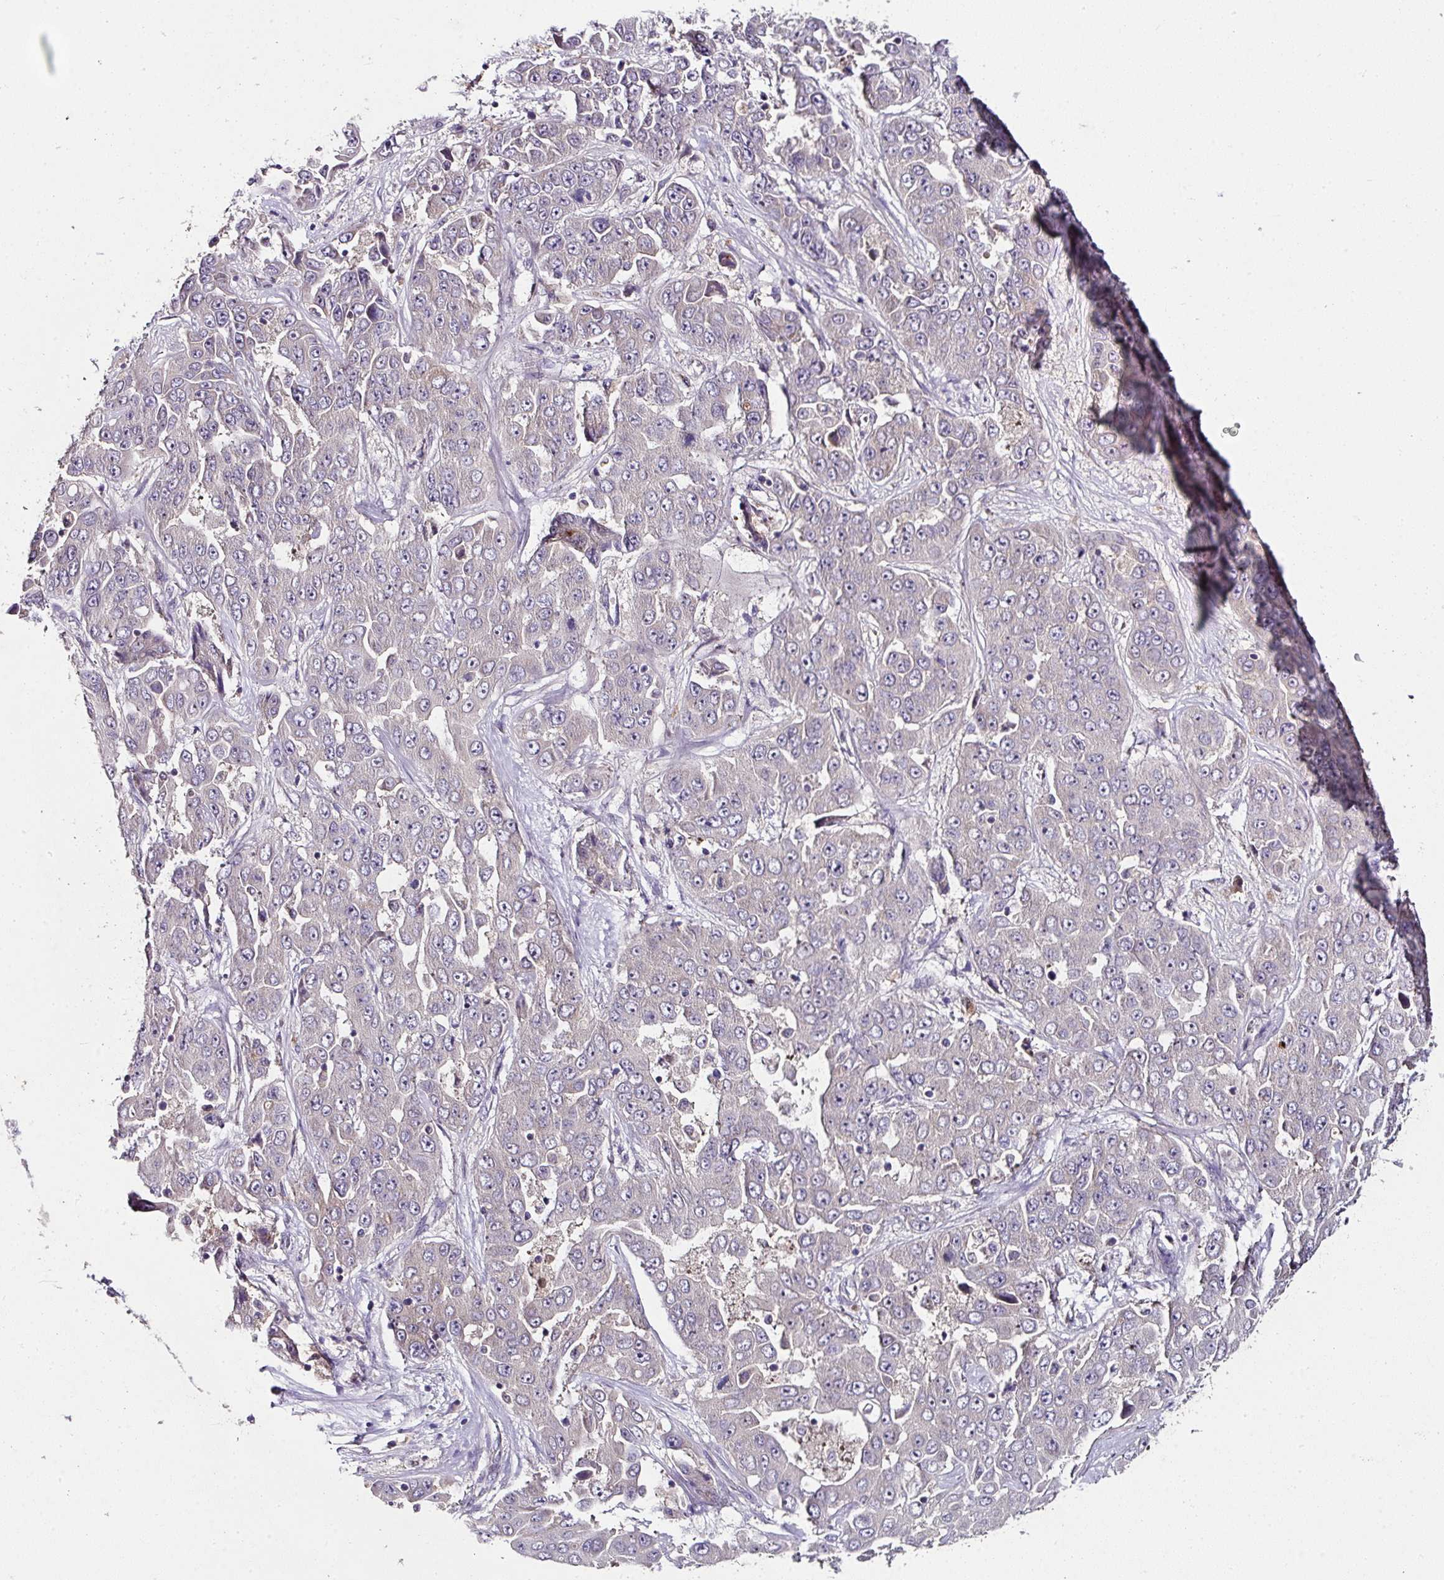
{"staining": {"intensity": "negative", "quantity": "none", "location": "none"}, "tissue": "liver cancer", "cell_type": "Tumor cells", "image_type": "cancer", "snomed": [{"axis": "morphology", "description": "Cholangiocarcinoma"}, {"axis": "topography", "description": "Liver"}], "caption": "Immunohistochemical staining of human liver cholangiocarcinoma demonstrates no significant expression in tumor cells.", "gene": "SKIC2", "patient": {"sex": "female", "age": 52}}